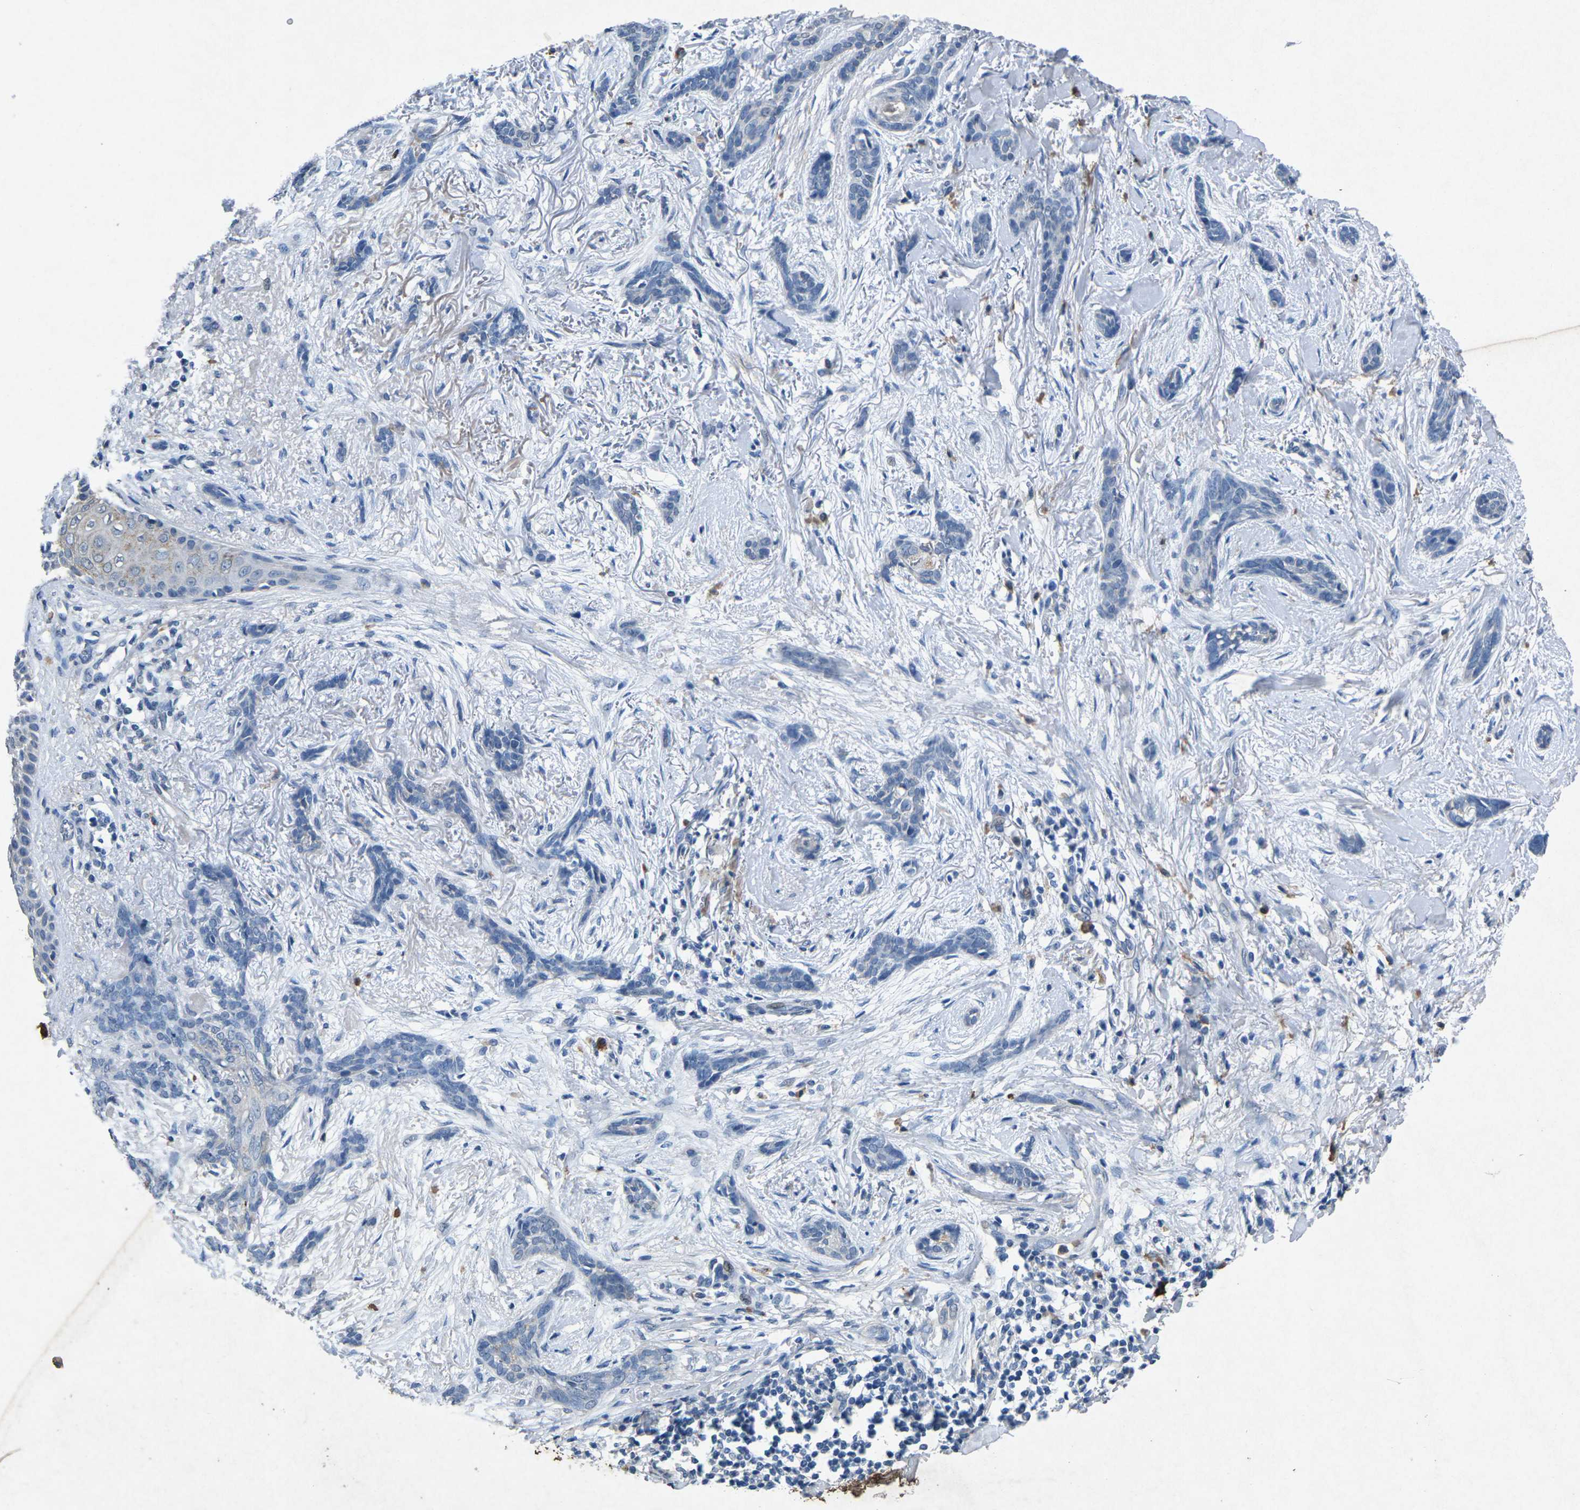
{"staining": {"intensity": "negative", "quantity": "none", "location": "none"}, "tissue": "skin cancer", "cell_type": "Tumor cells", "image_type": "cancer", "snomed": [{"axis": "morphology", "description": "Basal cell carcinoma"}, {"axis": "morphology", "description": "Adnexal tumor, benign"}, {"axis": "topography", "description": "Skin"}], "caption": "The histopathology image reveals no staining of tumor cells in basal cell carcinoma (skin). Nuclei are stained in blue.", "gene": "PLG", "patient": {"sex": "female", "age": 42}}